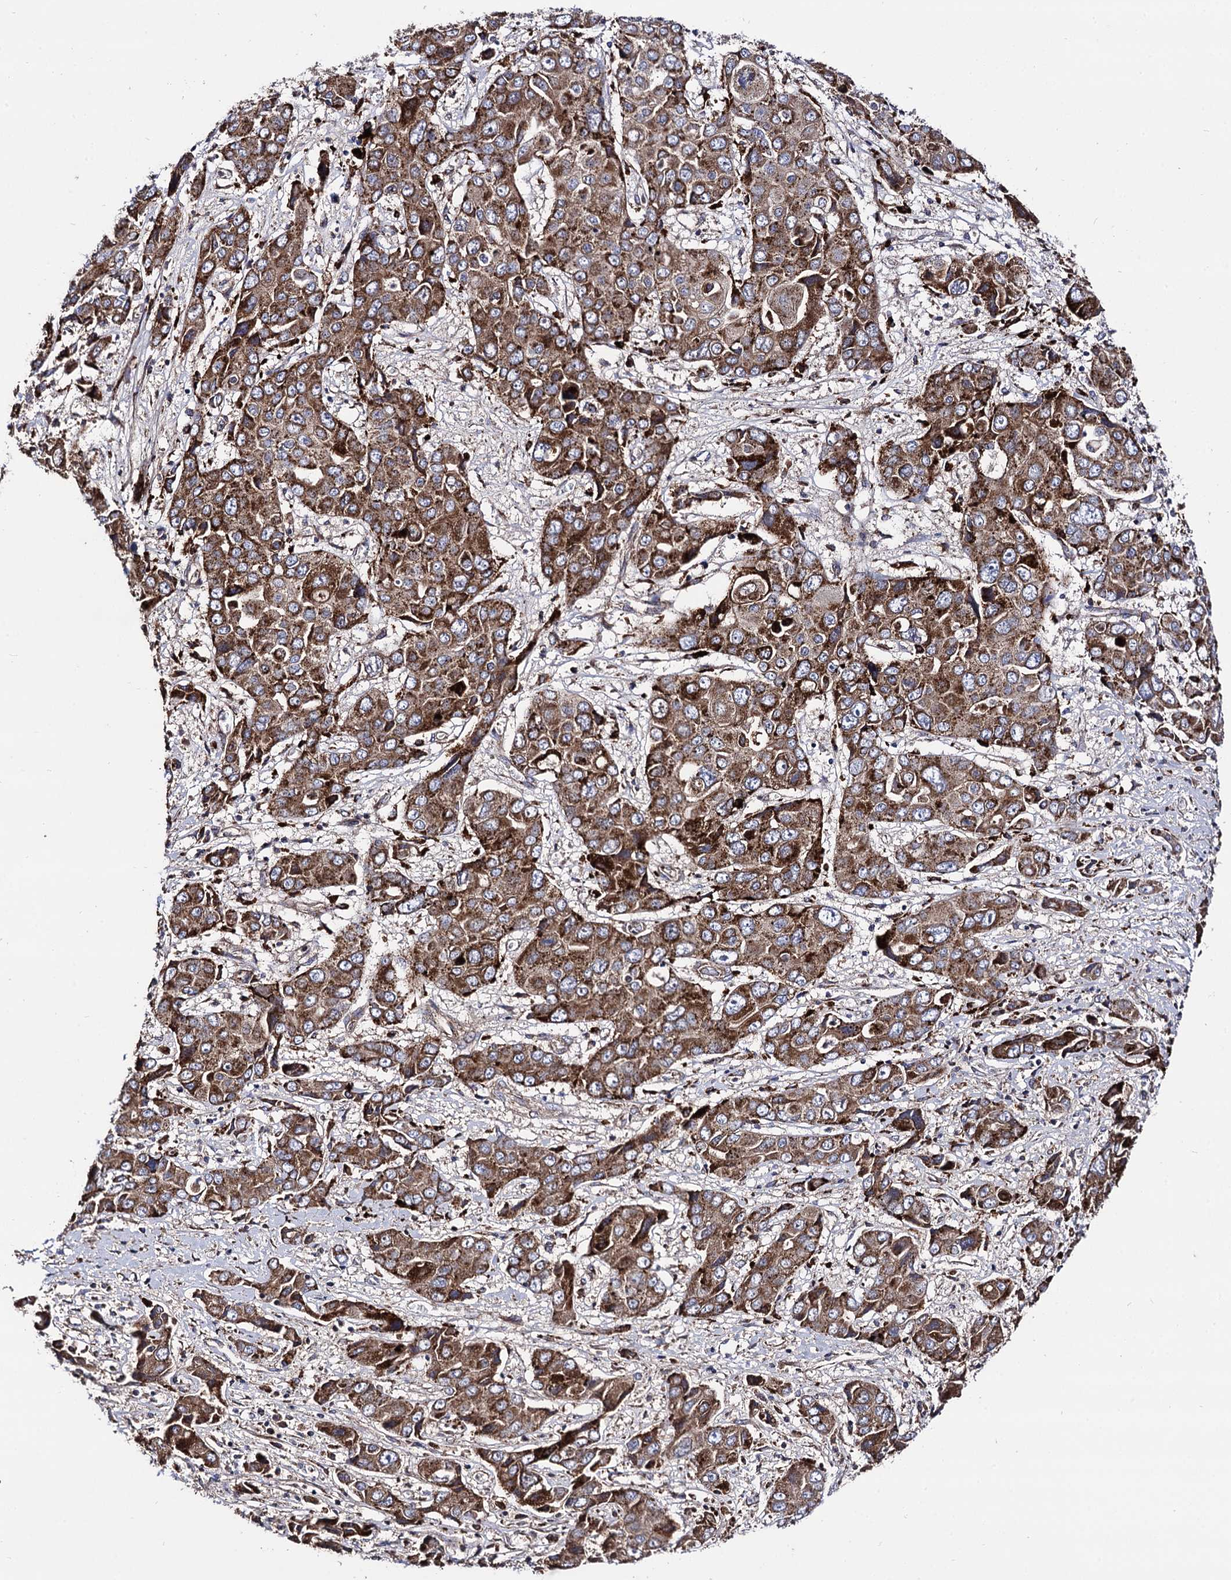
{"staining": {"intensity": "strong", "quantity": ">75%", "location": "cytoplasmic/membranous"}, "tissue": "liver cancer", "cell_type": "Tumor cells", "image_type": "cancer", "snomed": [{"axis": "morphology", "description": "Cholangiocarcinoma"}, {"axis": "topography", "description": "Liver"}], "caption": "Liver cancer stained with a brown dye displays strong cytoplasmic/membranous positive expression in approximately >75% of tumor cells.", "gene": "IQCH", "patient": {"sex": "male", "age": 67}}